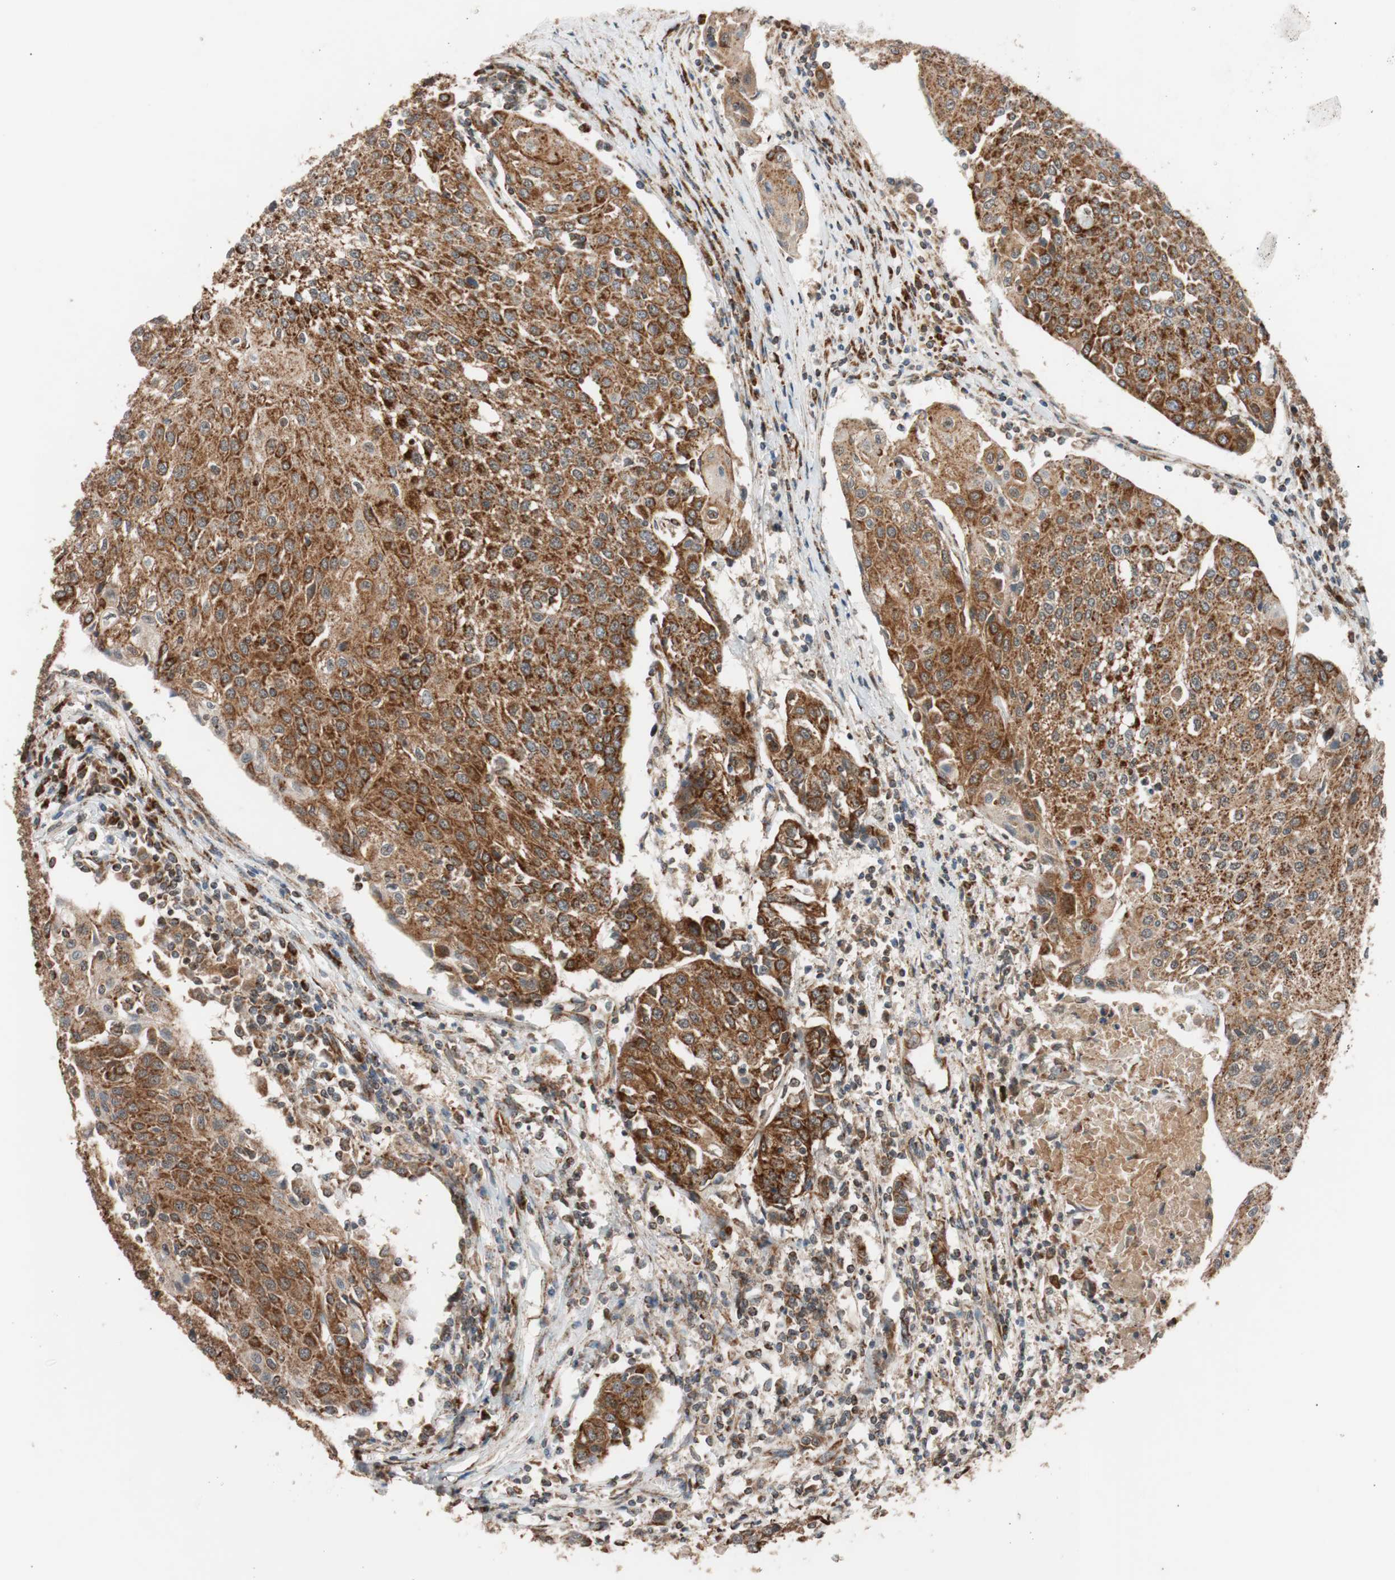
{"staining": {"intensity": "strong", "quantity": ">75%", "location": "cytoplasmic/membranous"}, "tissue": "urothelial cancer", "cell_type": "Tumor cells", "image_type": "cancer", "snomed": [{"axis": "morphology", "description": "Urothelial carcinoma, High grade"}, {"axis": "topography", "description": "Urinary bladder"}], "caption": "Immunohistochemistry of urothelial carcinoma (high-grade) exhibits high levels of strong cytoplasmic/membranous expression in about >75% of tumor cells.", "gene": "PITRM1", "patient": {"sex": "female", "age": 85}}